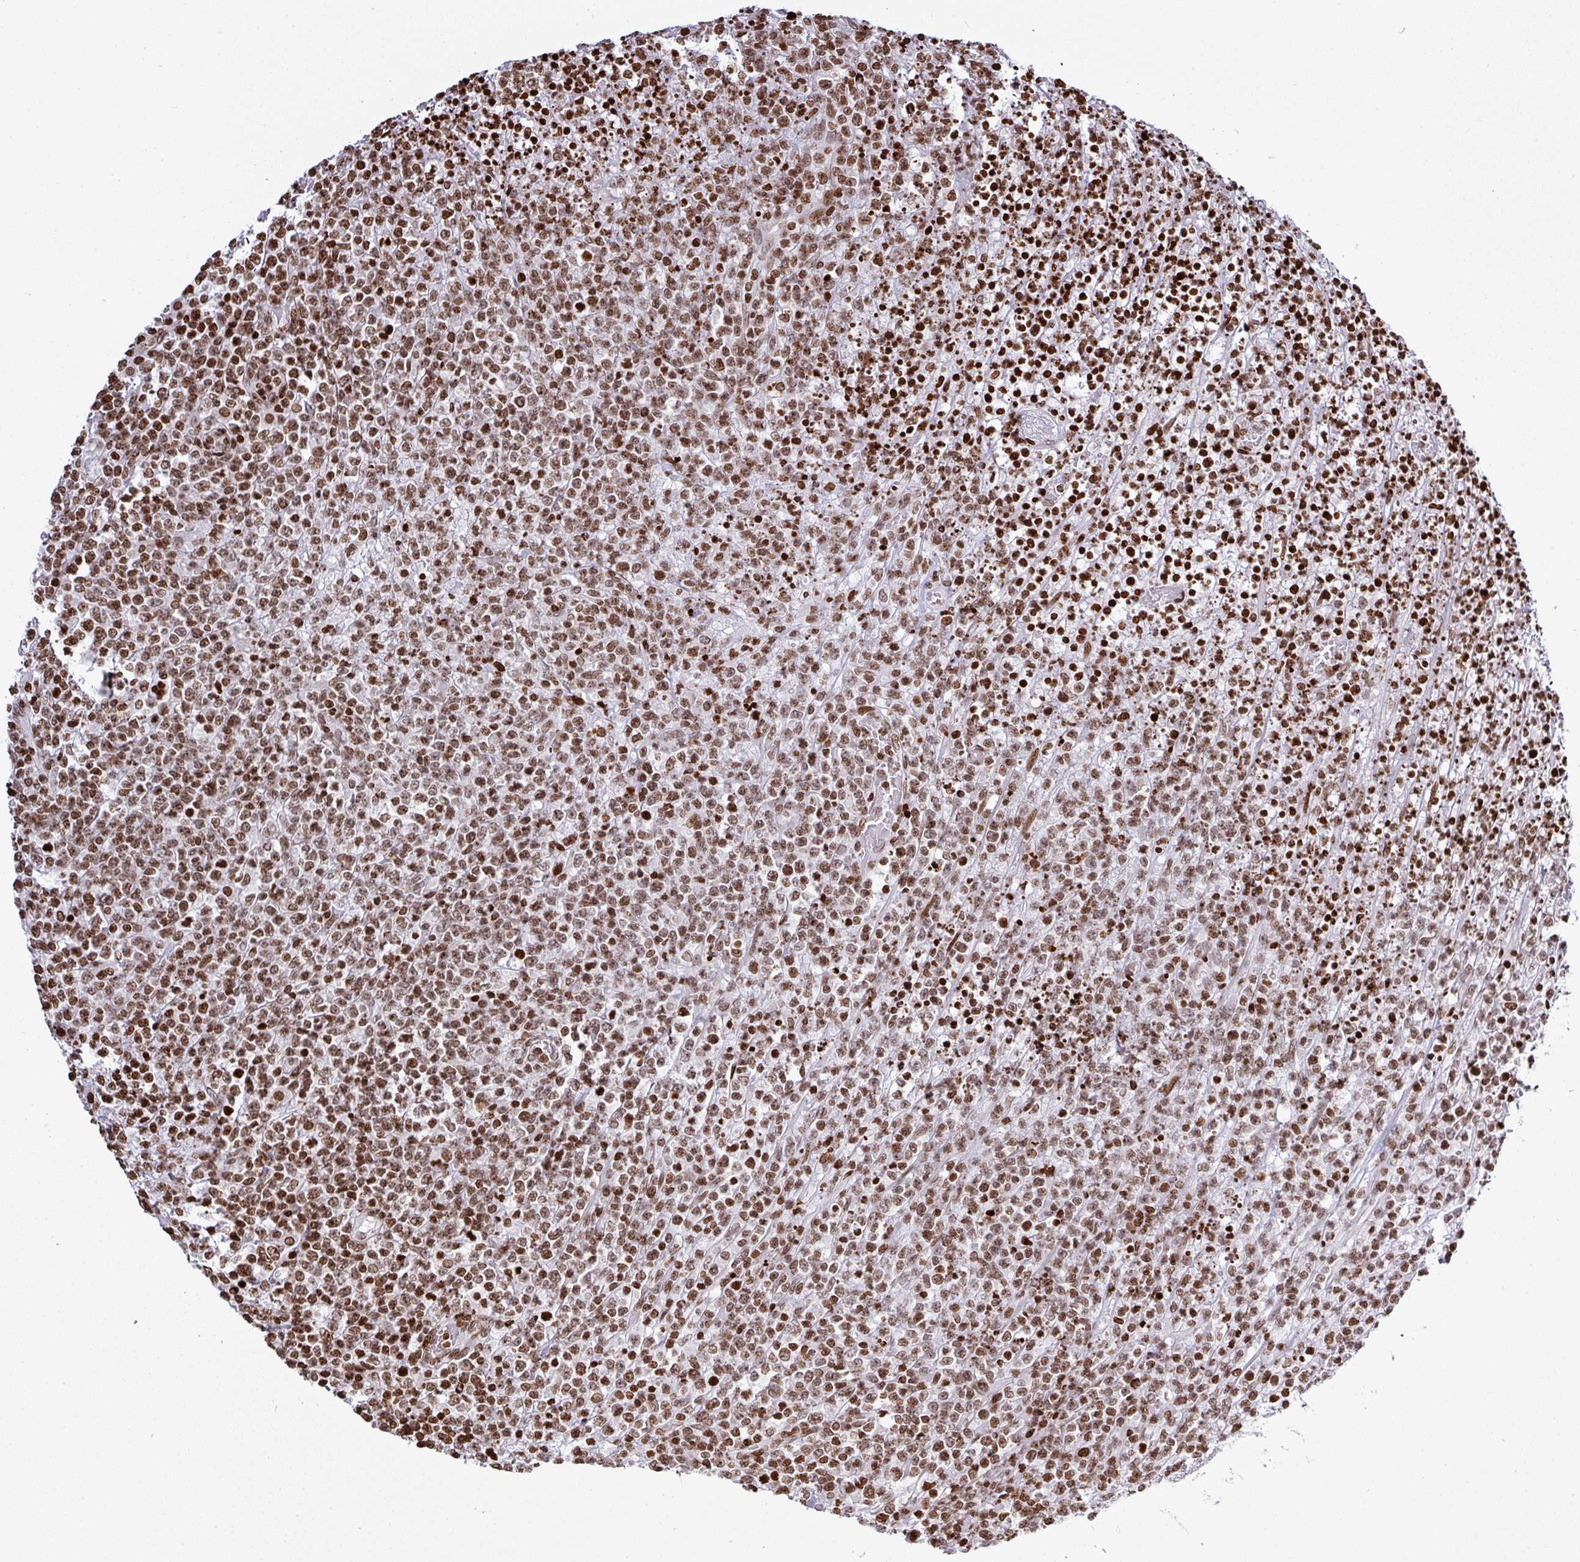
{"staining": {"intensity": "moderate", "quantity": ">75%", "location": "nuclear"}, "tissue": "lymphoma", "cell_type": "Tumor cells", "image_type": "cancer", "snomed": [{"axis": "morphology", "description": "Malignant lymphoma, non-Hodgkin's type, High grade"}, {"axis": "topography", "description": "Colon"}], "caption": "Approximately >75% of tumor cells in human lymphoma reveal moderate nuclear protein staining as visualized by brown immunohistochemical staining.", "gene": "RASL11A", "patient": {"sex": "female", "age": 53}}